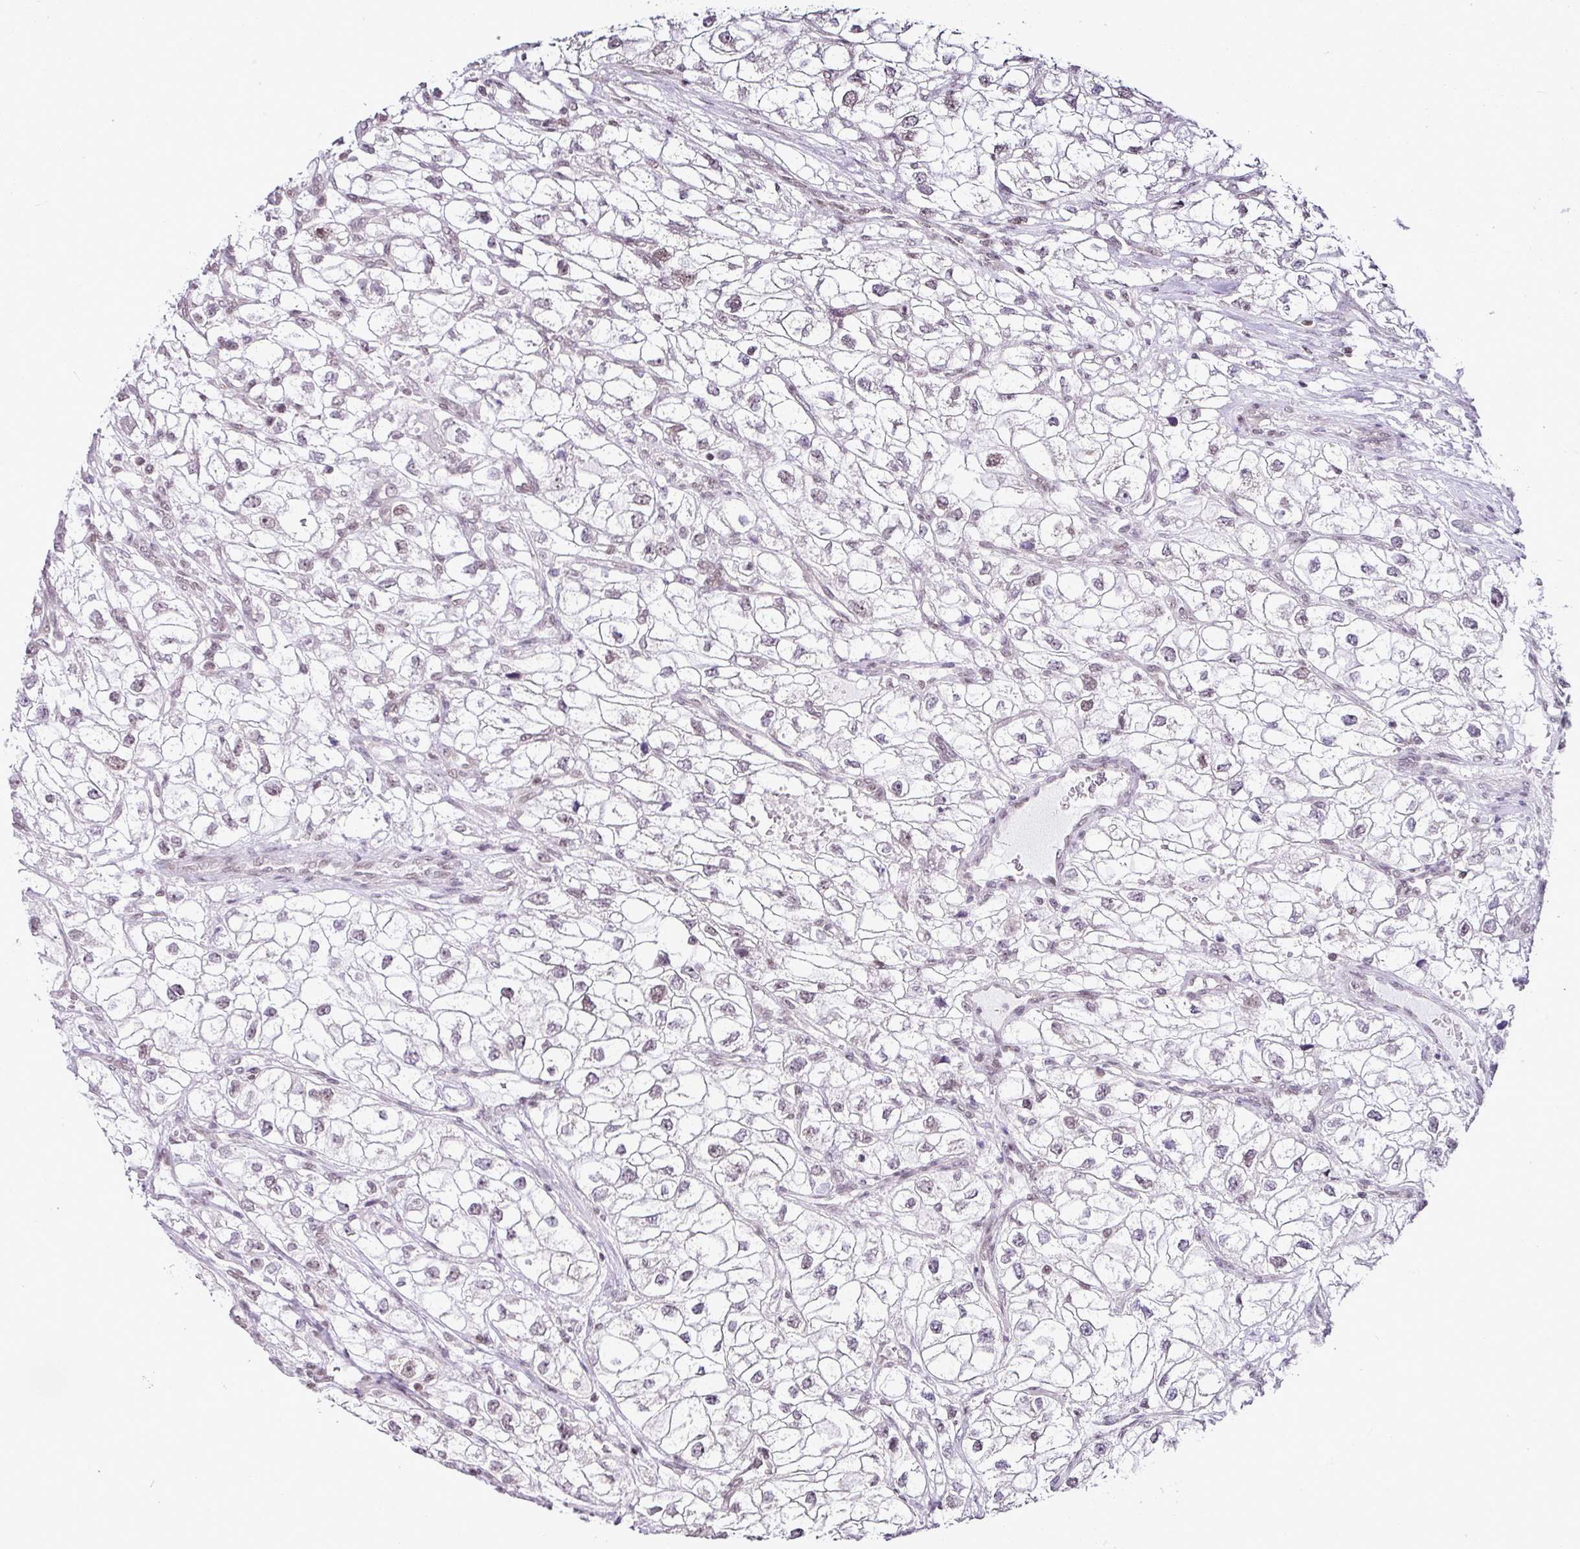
{"staining": {"intensity": "negative", "quantity": "none", "location": "none"}, "tissue": "renal cancer", "cell_type": "Tumor cells", "image_type": "cancer", "snomed": [{"axis": "morphology", "description": "Adenocarcinoma, NOS"}, {"axis": "topography", "description": "Kidney"}], "caption": "A high-resolution photomicrograph shows IHC staining of renal adenocarcinoma, which exhibits no significant staining in tumor cells.", "gene": "FAM32A", "patient": {"sex": "male", "age": 59}}